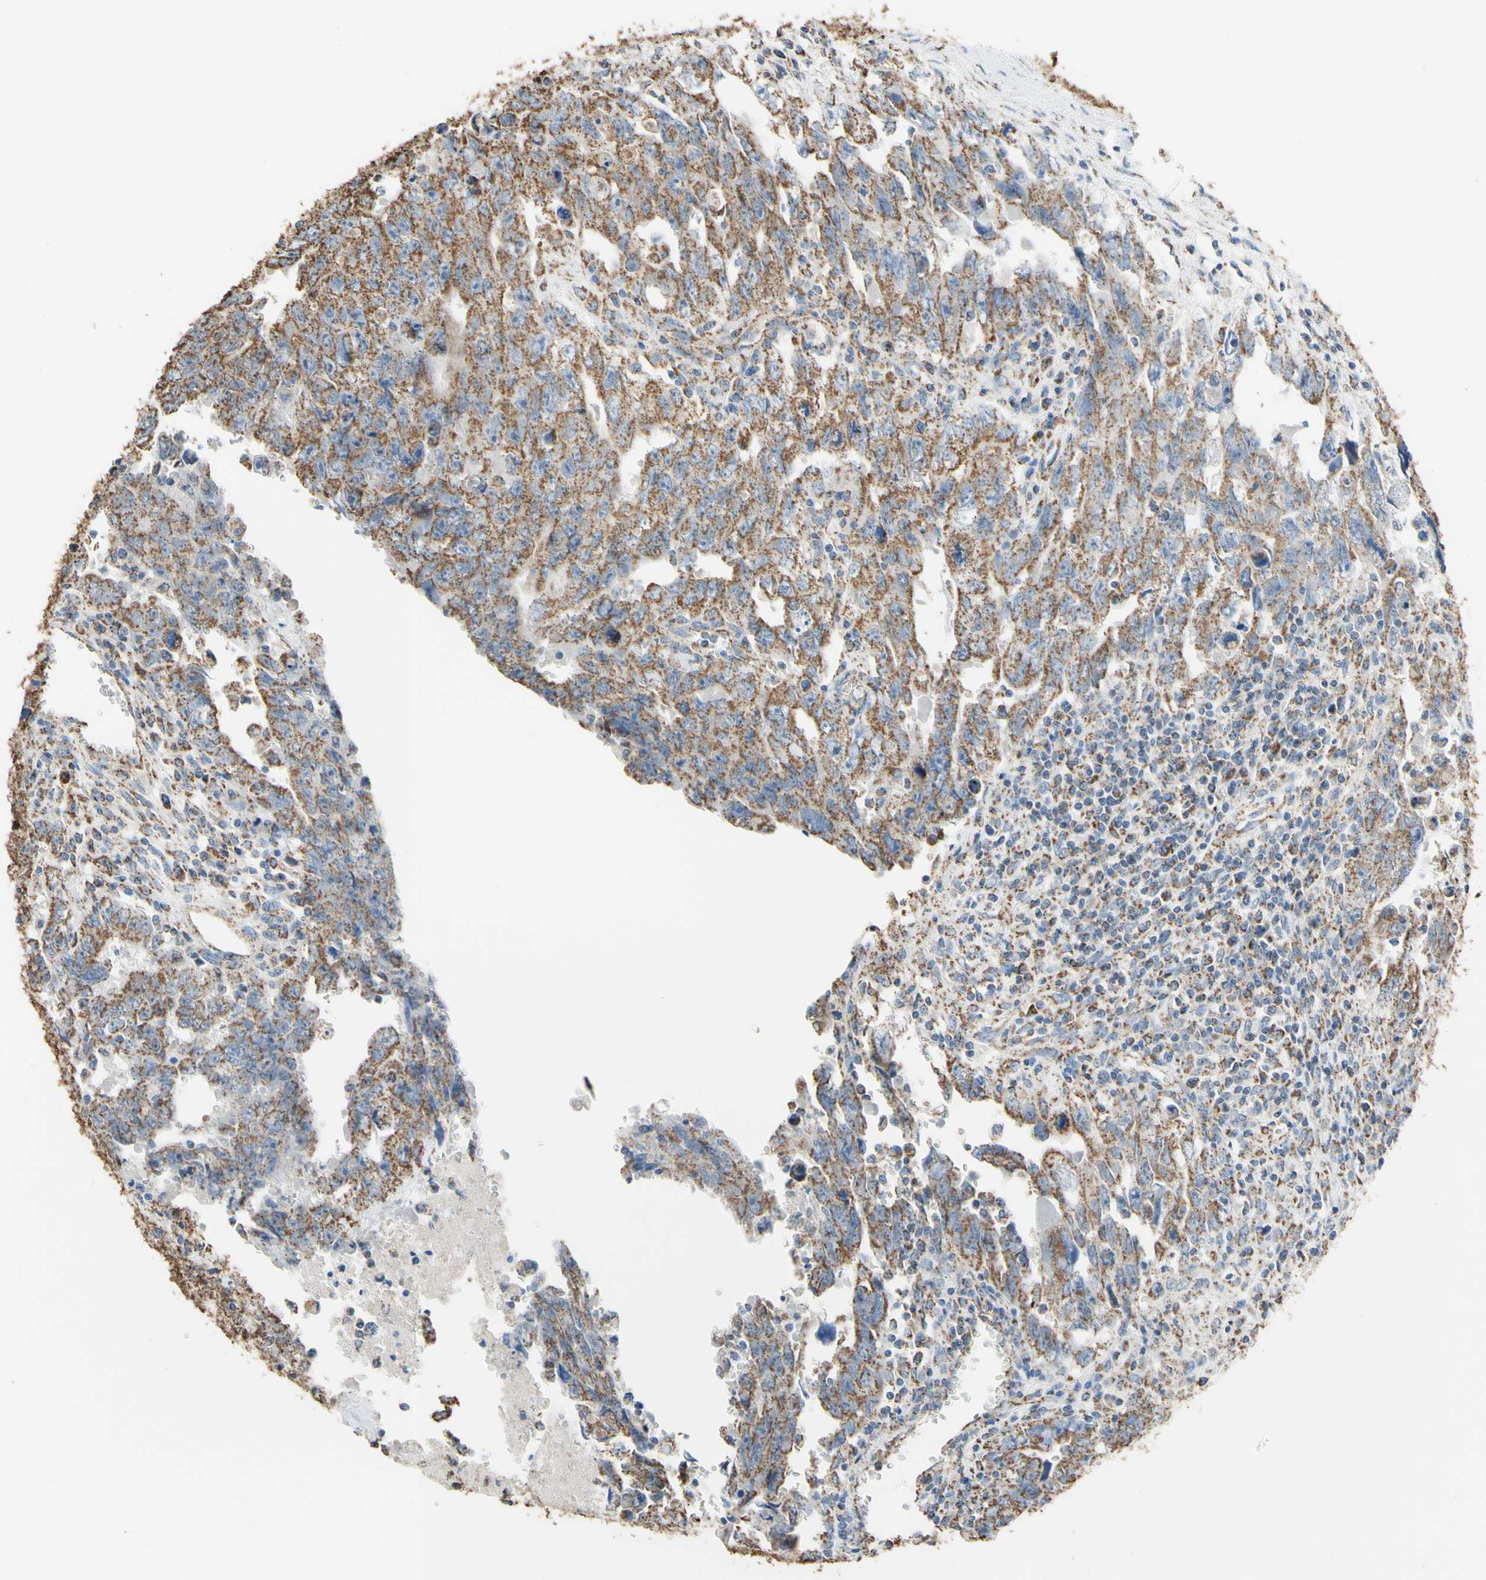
{"staining": {"intensity": "moderate", "quantity": ">75%", "location": "cytoplasmic/membranous"}, "tissue": "testis cancer", "cell_type": "Tumor cells", "image_type": "cancer", "snomed": [{"axis": "morphology", "description": "Carcinoma, Embryonal, NOS"}, {"axis": "topography", "description": "Testis"}], "caption": "Moderate cytoplasmic/membranous expression is seen in about >75% of tumor cells in testis cancer (embryonal carcinoma).", "gene": "CMKLR2", "patient": {"sex": "male", "age": 28}}